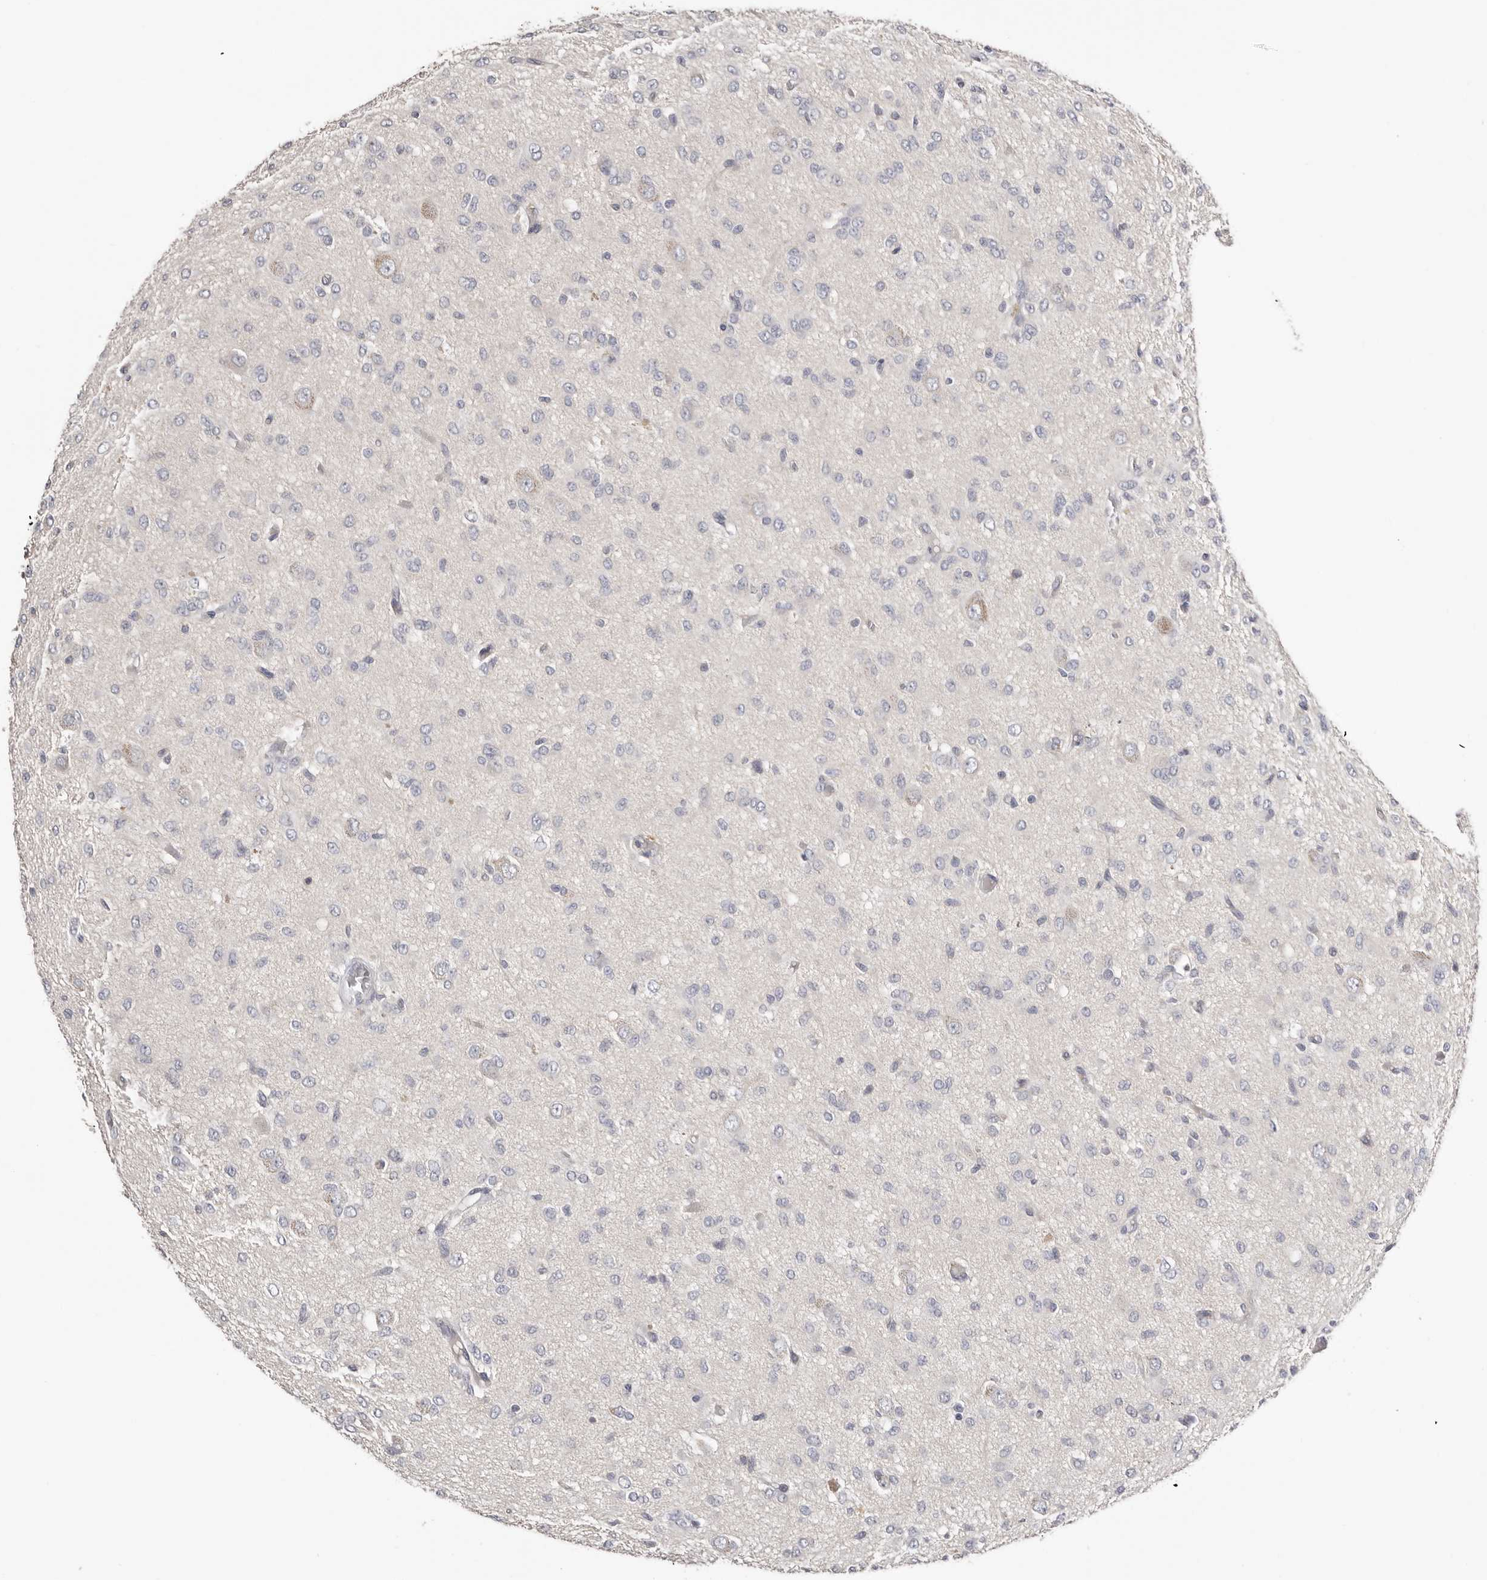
{"staining": {"intensity": "negative", "quantity": "none", "location": "none"}, "tissue": "glioma", "cell_type": "Tumor cells", "image_type": "cancer", "snomed": [{"axis": "morphology", "description": "Glioma, malignant, High grade"}, {"axis": "topography", "description": "Brain"}], "caption": "An IHC photomicrograph of glioma is shown. There is no staining in tumor cells of glioma.", "gene": "S100A14", "patient": {"sex": "female", "age": 59}}